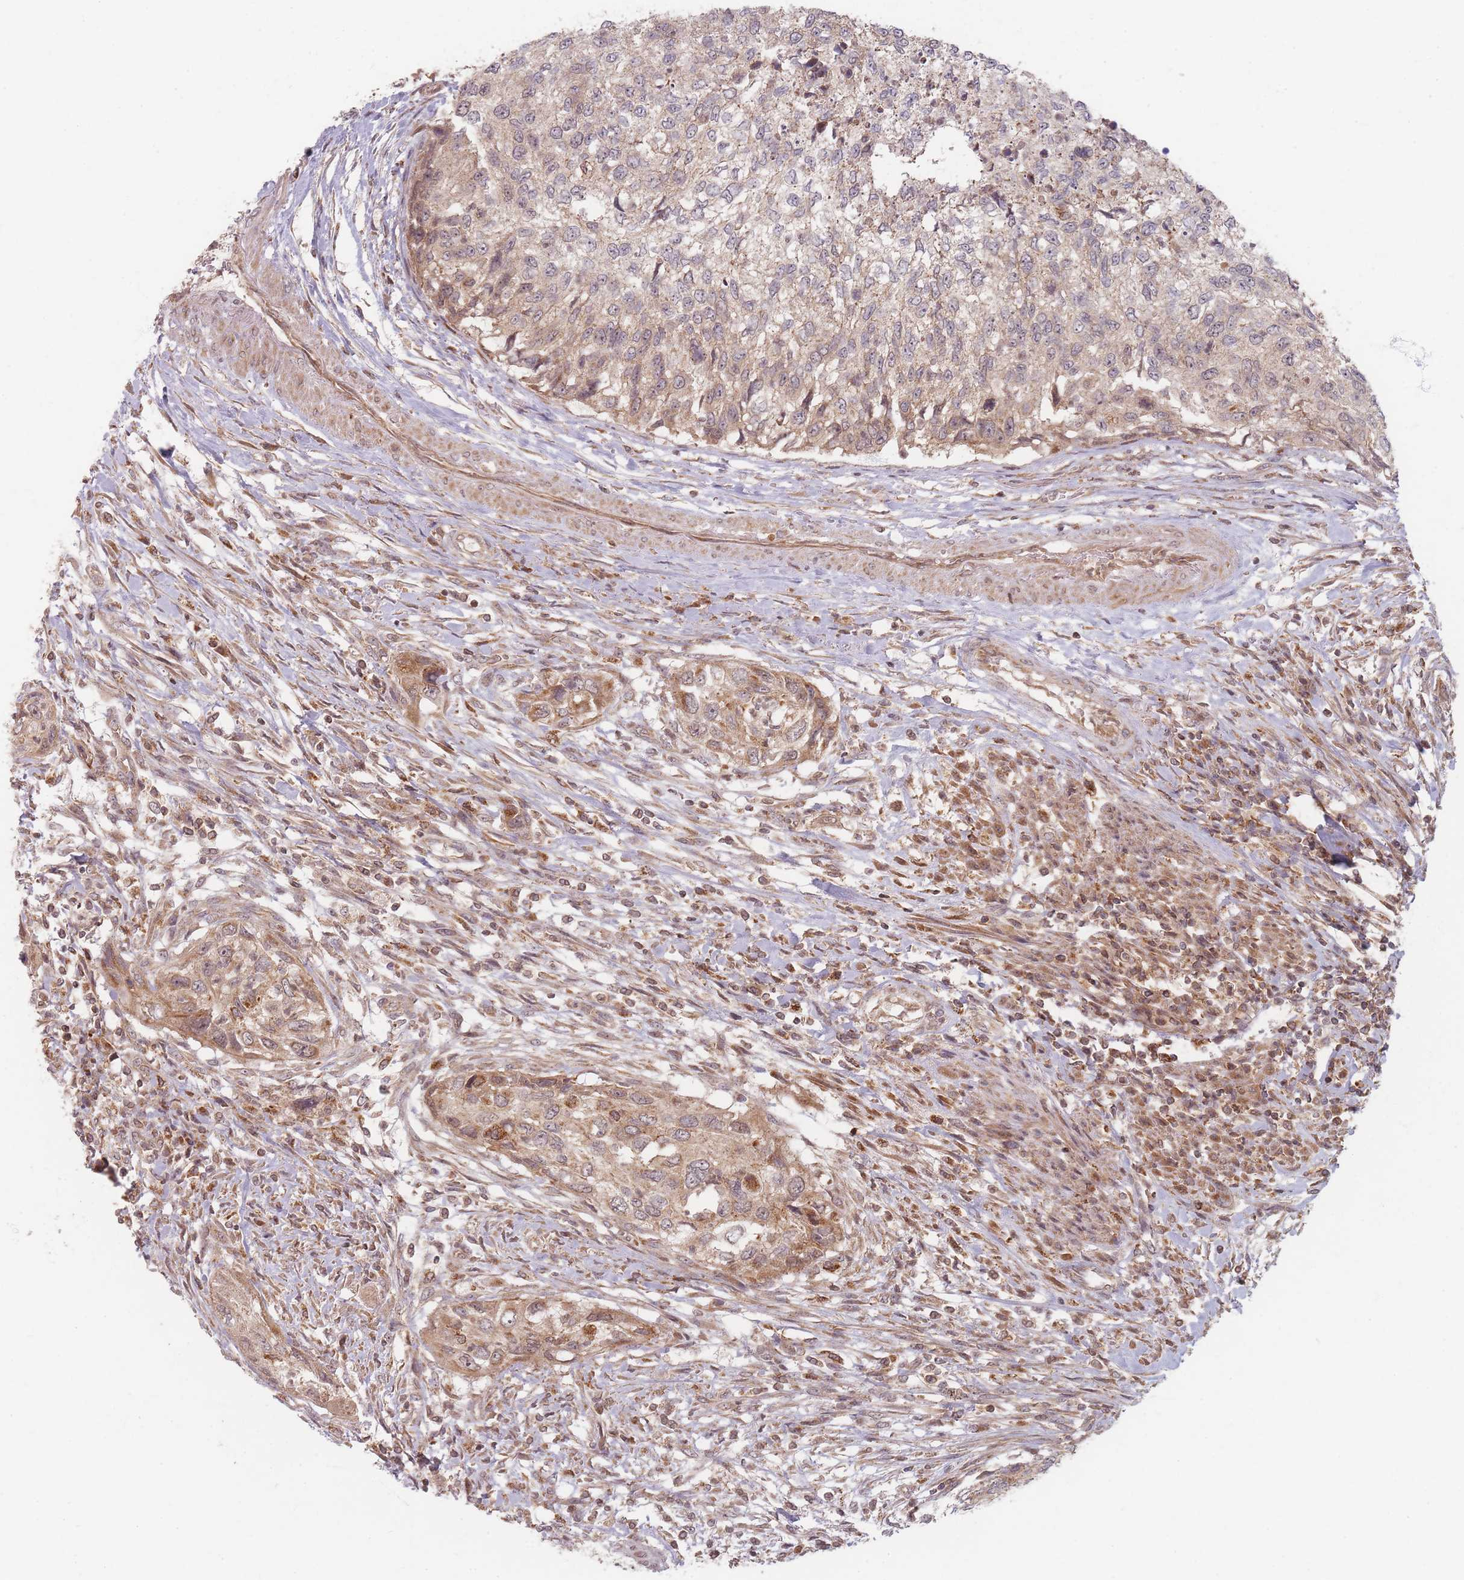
{"staining": {"intensity": "moderate", "quantity": "25%-75%", "location": "cytoplasmic/membranous"}, "tissue": "urothelial cancer", "cell_type": "Tumor cells", "image_type": "cancer", "snomed": [{"axis": "morphology", "description": "Urothelial carcinoma, High grade"}, {"axis": "topography", "description": "Urinary bladder"}], "caption": "DAB (3,3'-diaminobenzidine) immunohistochemical staining of human urothelial cancer exhibits moderate cytoplasmic/membranous protein expression in about 25%-75% of tumor cells.", "gene": "RADX", "patient": {"sex": "female", "age": 60}}